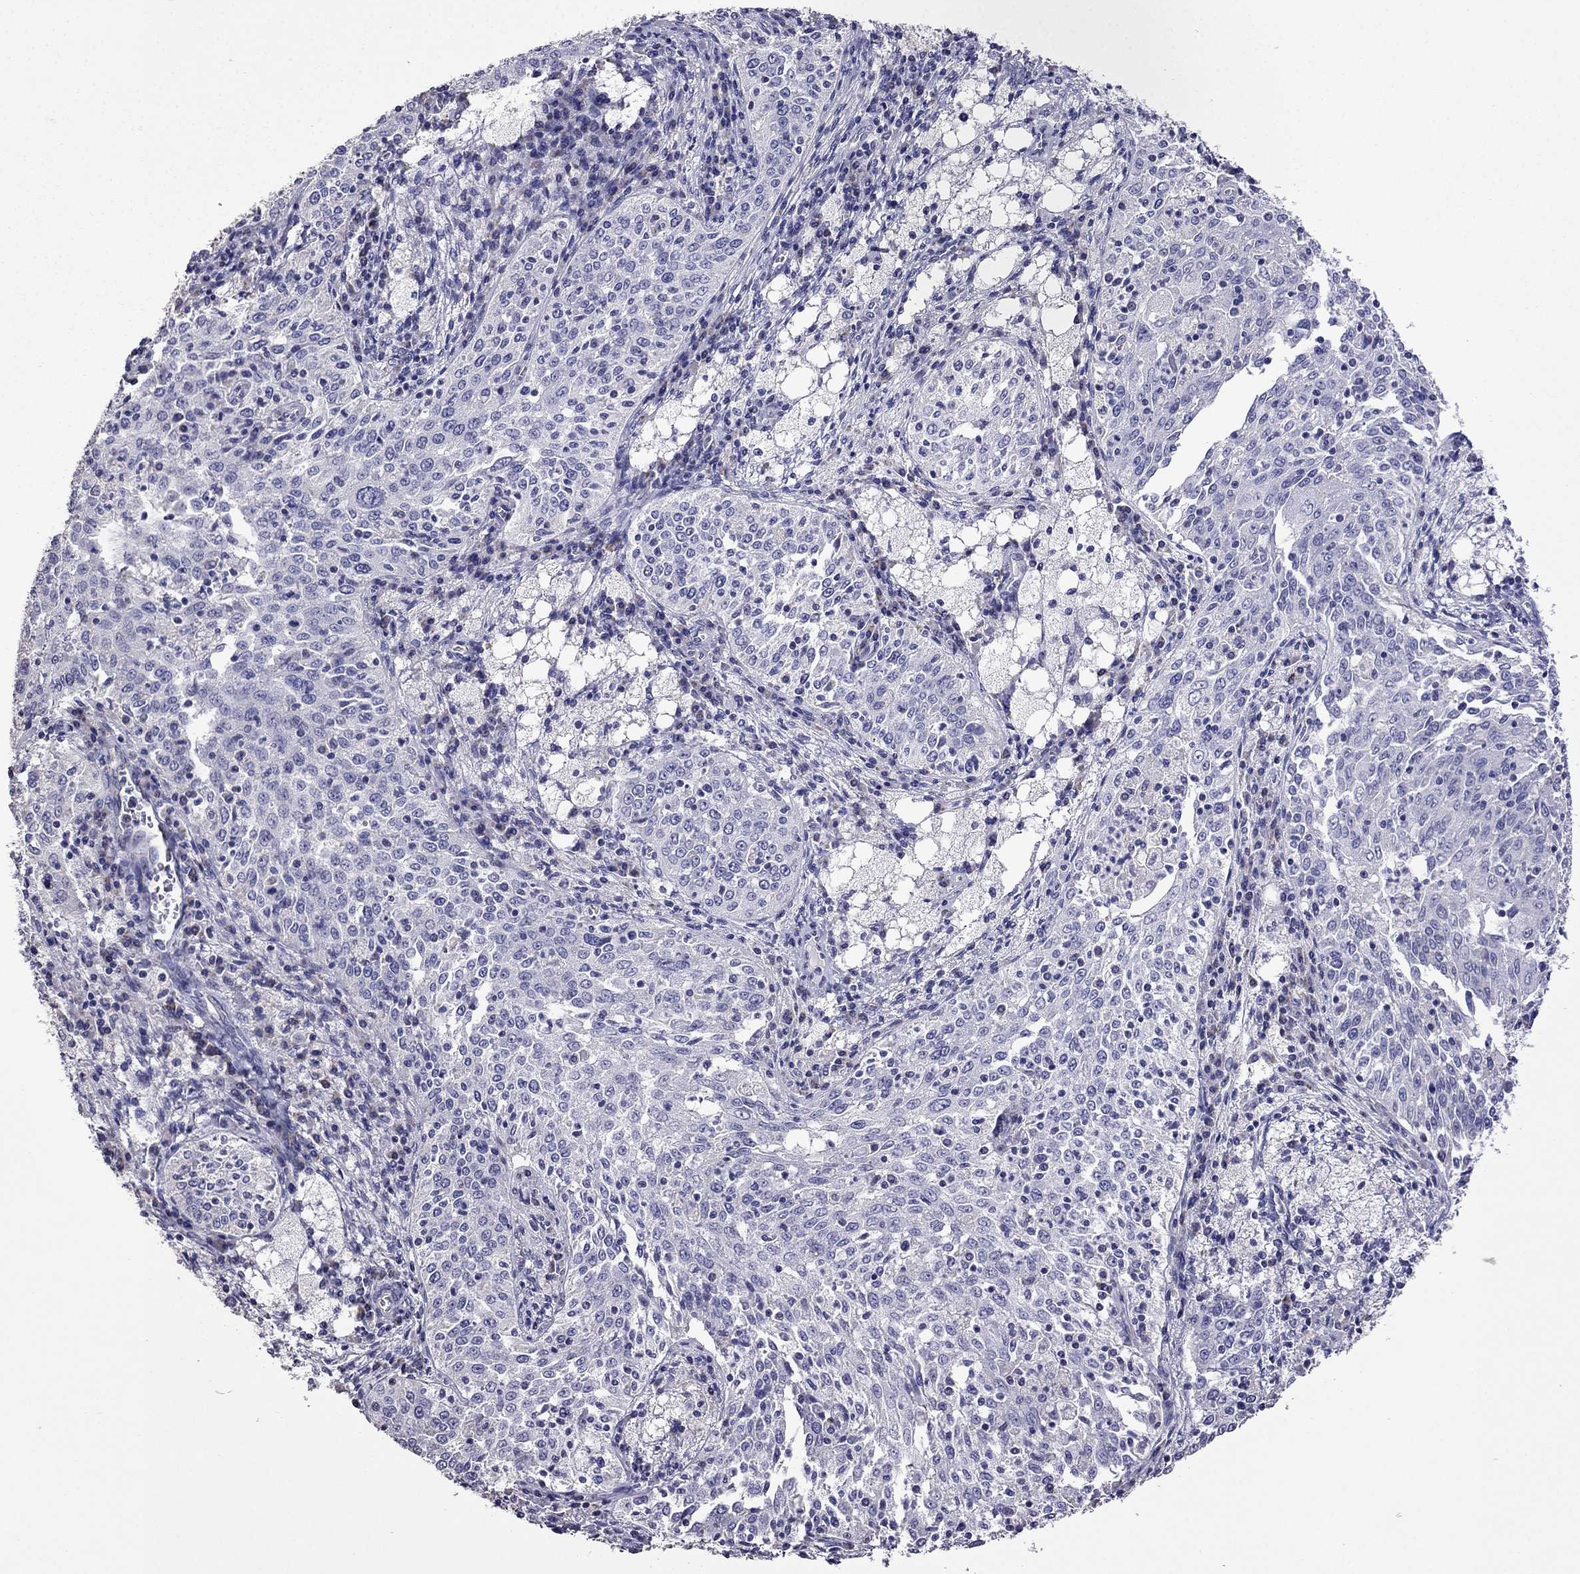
{"staining": {"intensity": "negative", "quantity": "none", "location": "none"}, "tissue": "cervical cancer", "cell_type": "Tumor cells", "image_type": "cancer", "snomed": [{"axis": "morphology", "description": "Squamous cell carcinoma, NOS"}, {"axis": "topography", "description": "Cervix"}], "caption": "IHC of cervical cancer exhibits no positivity in tumor cells.", "gene": "AK5", "patient": {"sex": "female", "age": 41}}